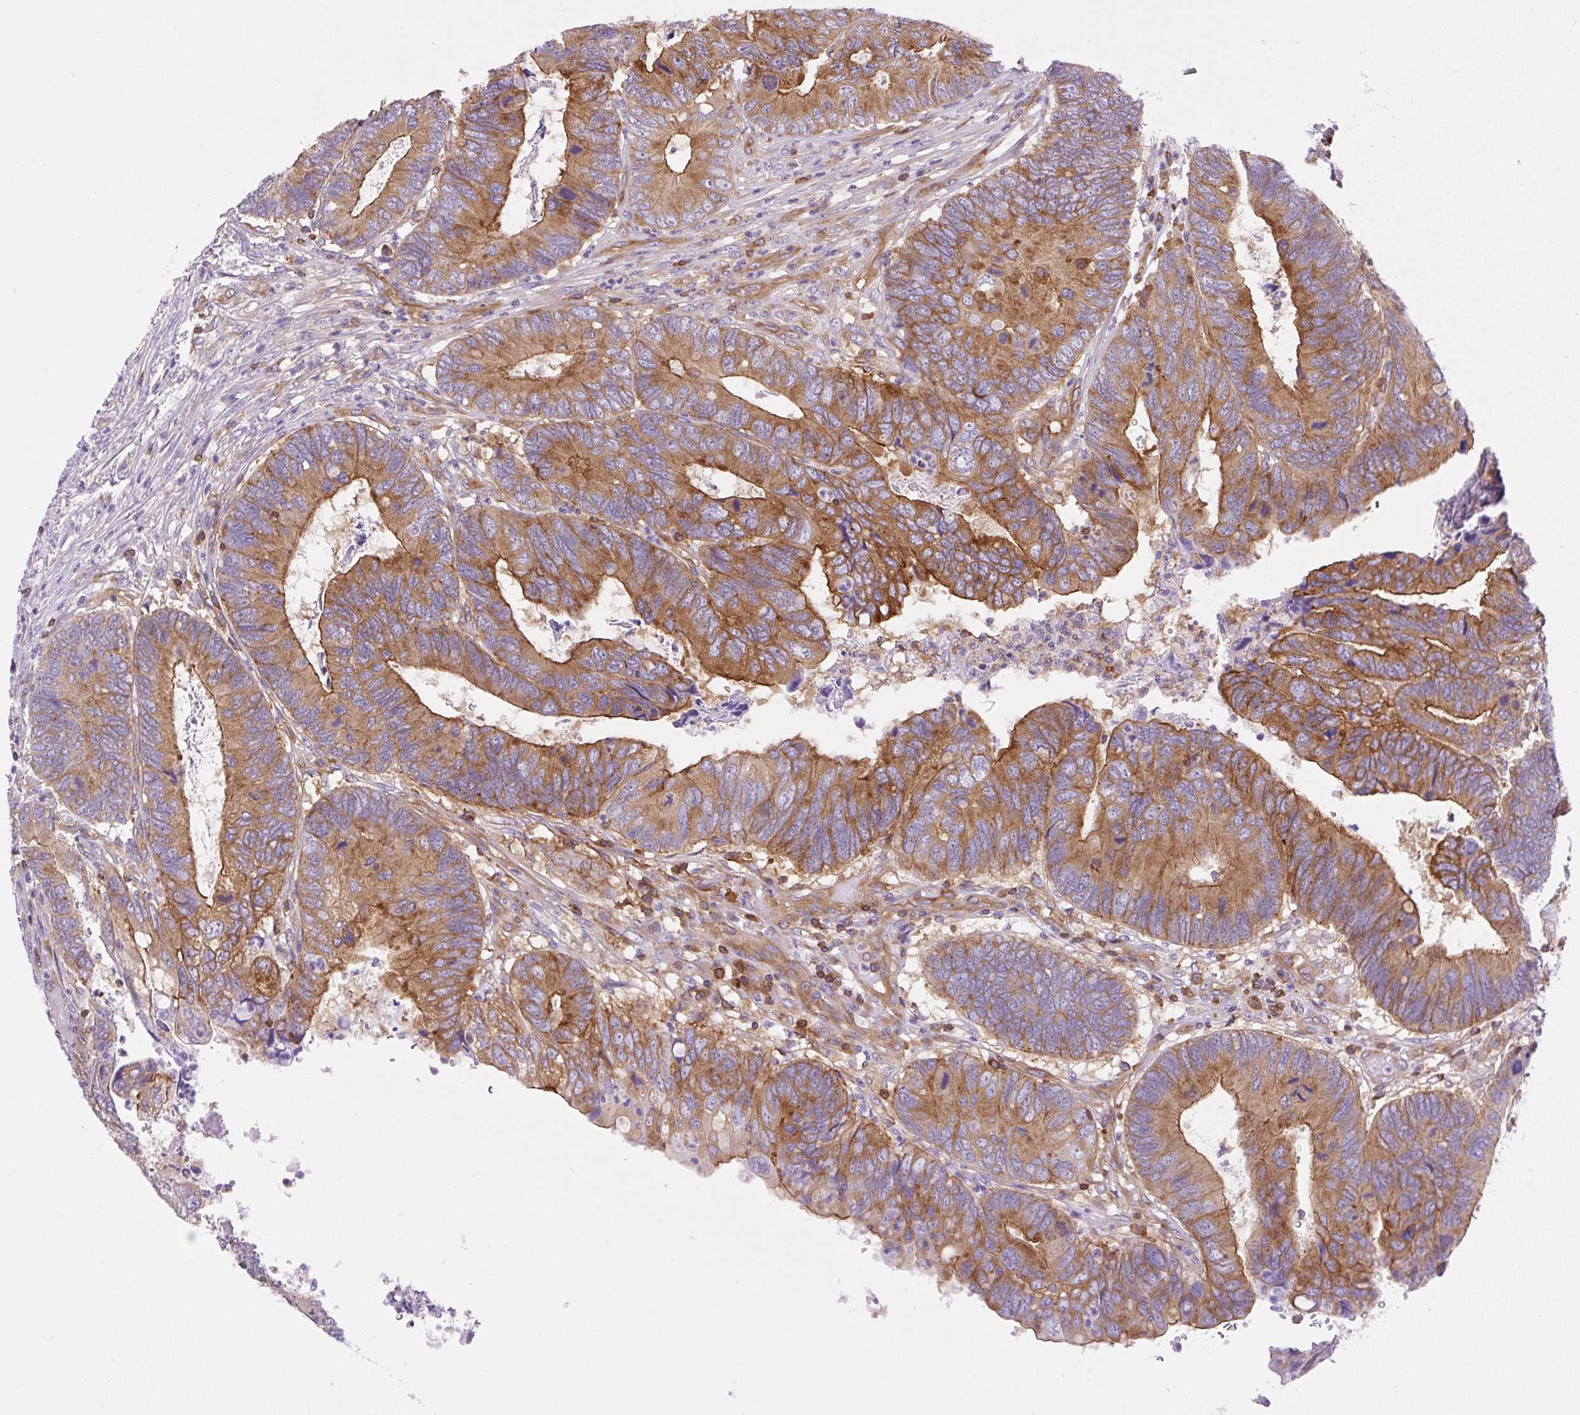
{"staining": {"intensity": "strong", "quantity": ">75%", "location": "cytoplasmic/membranous"}, "tissue": "colorectal cancer", "cell_type": "Tumor cells", "image_type": "cancer", "snomed": [{"axis": "morphology", "description": "Adenocarcinoma, NOS"}, {"axis": "topography", "description": "Colon"}], "caption": "This micrograph exhibits immunohistochemistry staining of human colorectal adenocarcinoma, with high strong cytoplasmic/membranous expression in approximately >75% of tumor cells.", "gene": "DNM2", "patient": {"sex": "female", "age": 67}}